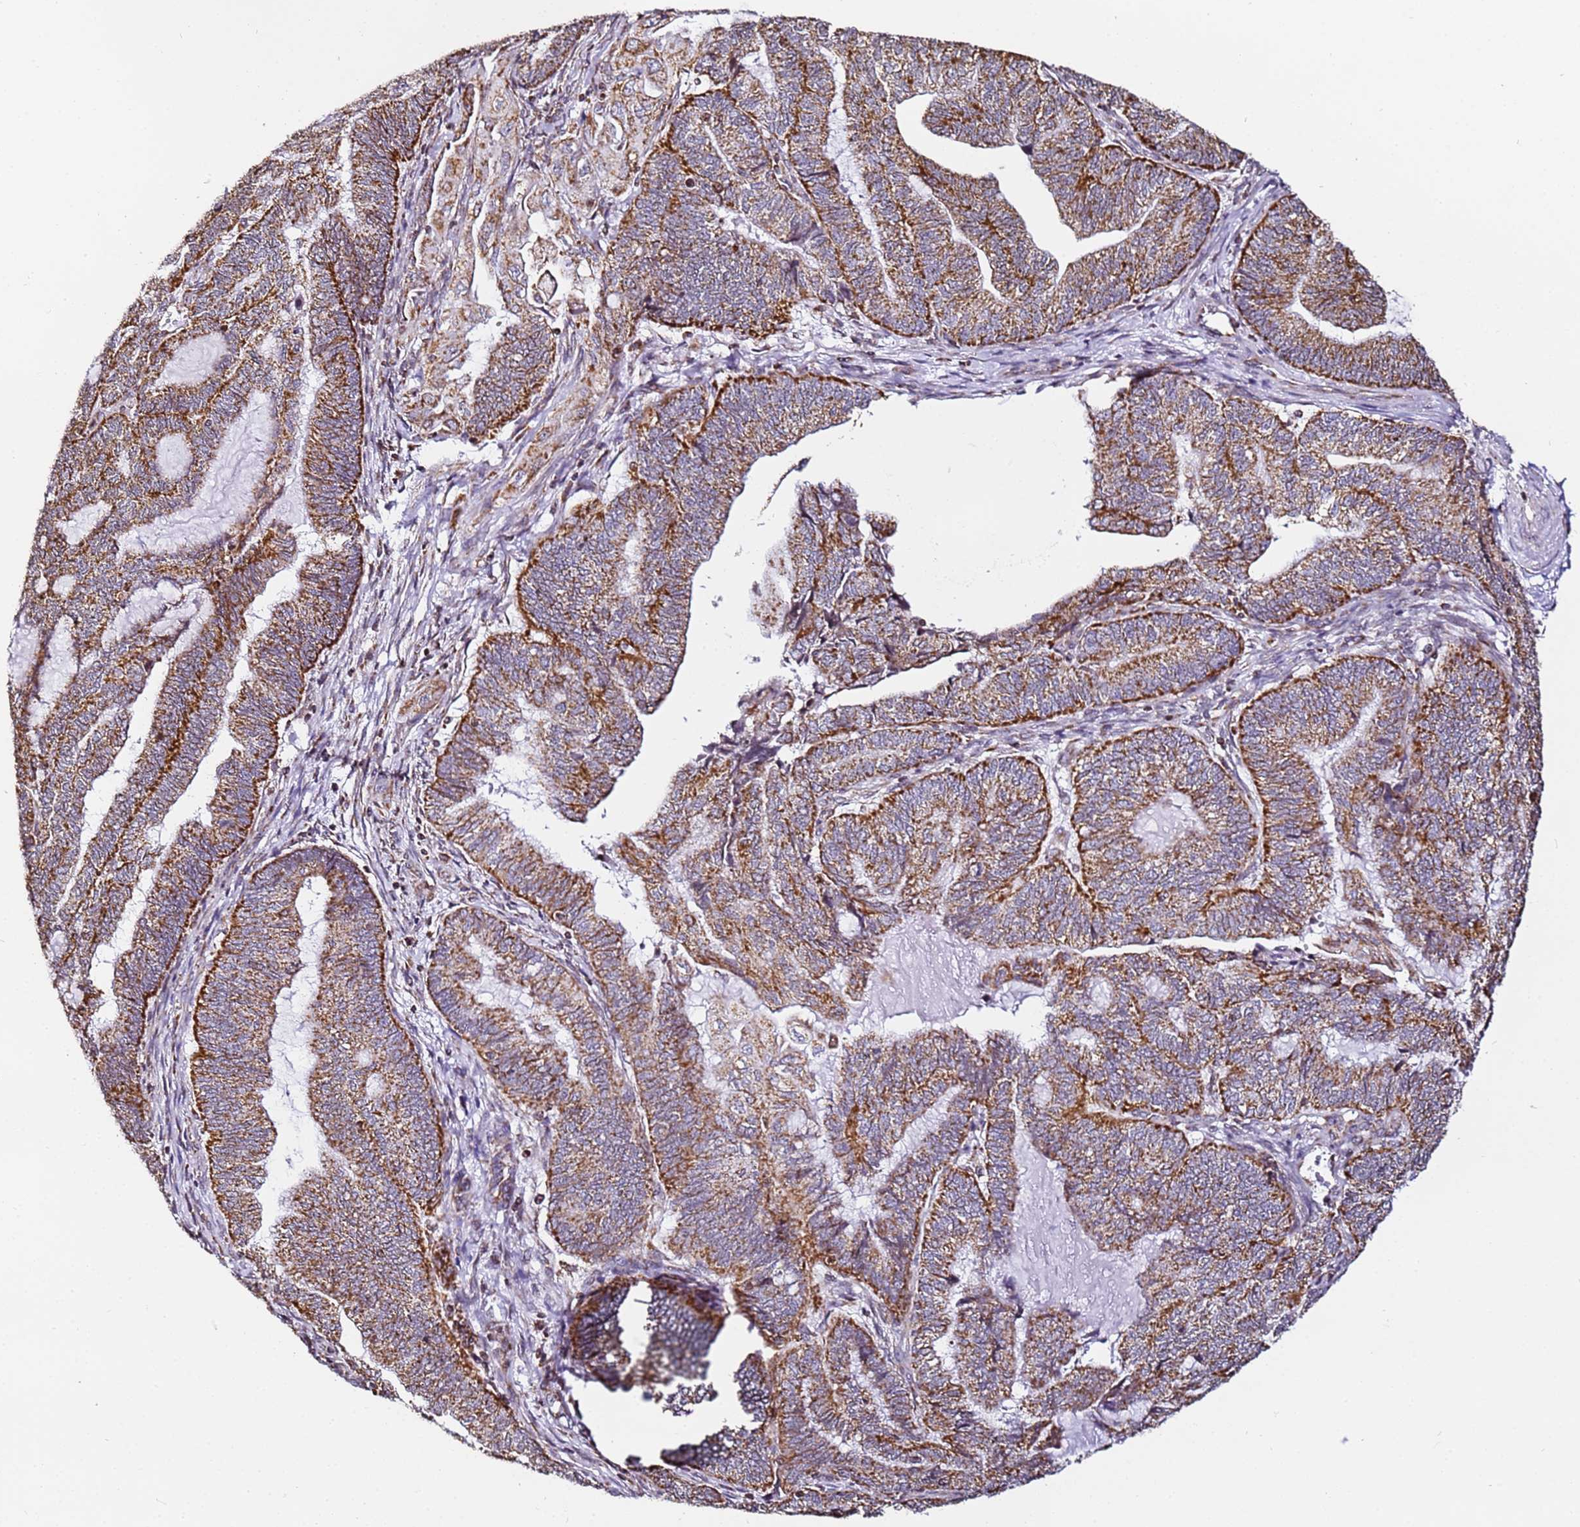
{"staining": {"intensity": "moderate", "quantity": ">75%", "location": "cytoplasmic/membranous"}, "tissue": "endometrial cancer", "cell_type": "Tumor cells", "image_type": "cancer", "snomed": [{"axis": "morphology", "description": "Adenocarcinoma, NOS"}, {"axis": "topography", "description": "Uterus"}, {"axis": "topography", "description": "Endometrium"}], "caption": "Protein expression analysis of endometrial adenocarcinoma exhibits moderate cytoplasmic/membranous staining in approximately >75% of tumor cells. The protein is shown in brown color, while the nuclei are stained blue.", "gene": "HSPE1", "patient": {"sex": "female", "age": 70}}